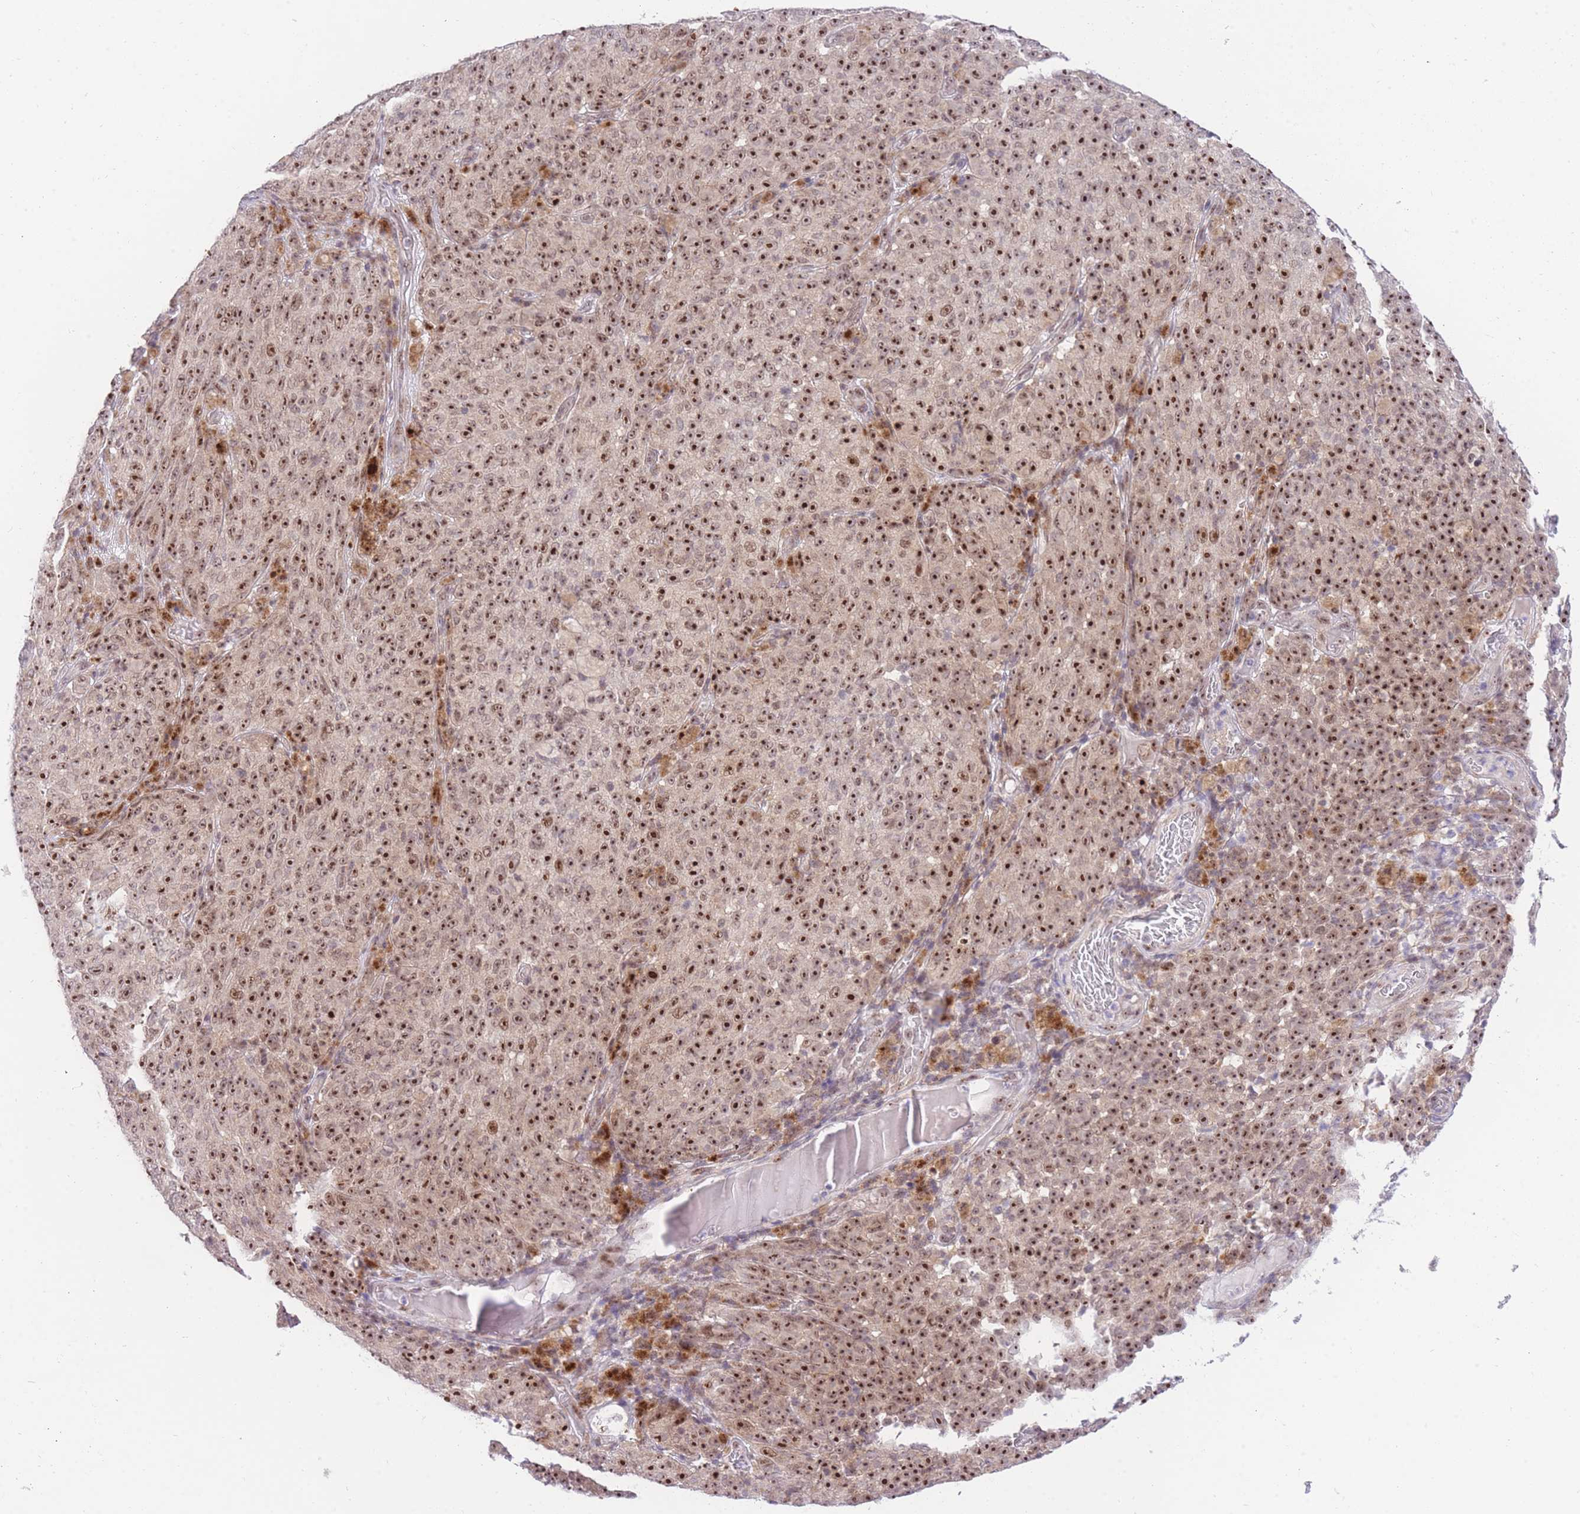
{"staining": {"intensity": "moderate", "quantity": ">75%", "location": "nuclear"}, "tissue": "melanoma", "cell_type": "Tumor cells", "image_type": "cancer", "snomed": [{"axis": "morphology", "description": "Malignant melanoma, NOS"}, {"axis": "topography", "description": "Skin"}], "caption": "High-magnification brightfield microscopy of malignant melanoma stained with DAB (brown) and counterstained with hematoxylin (blue). tumor cells exhibit moderate nuclear positivity is appreciated in approximately>75% of cells. (DAB IHC, brown staining for protein, blue staining for nuclei).", "gene": "STK39", "patient": {"sex": "female", "age": 82}}